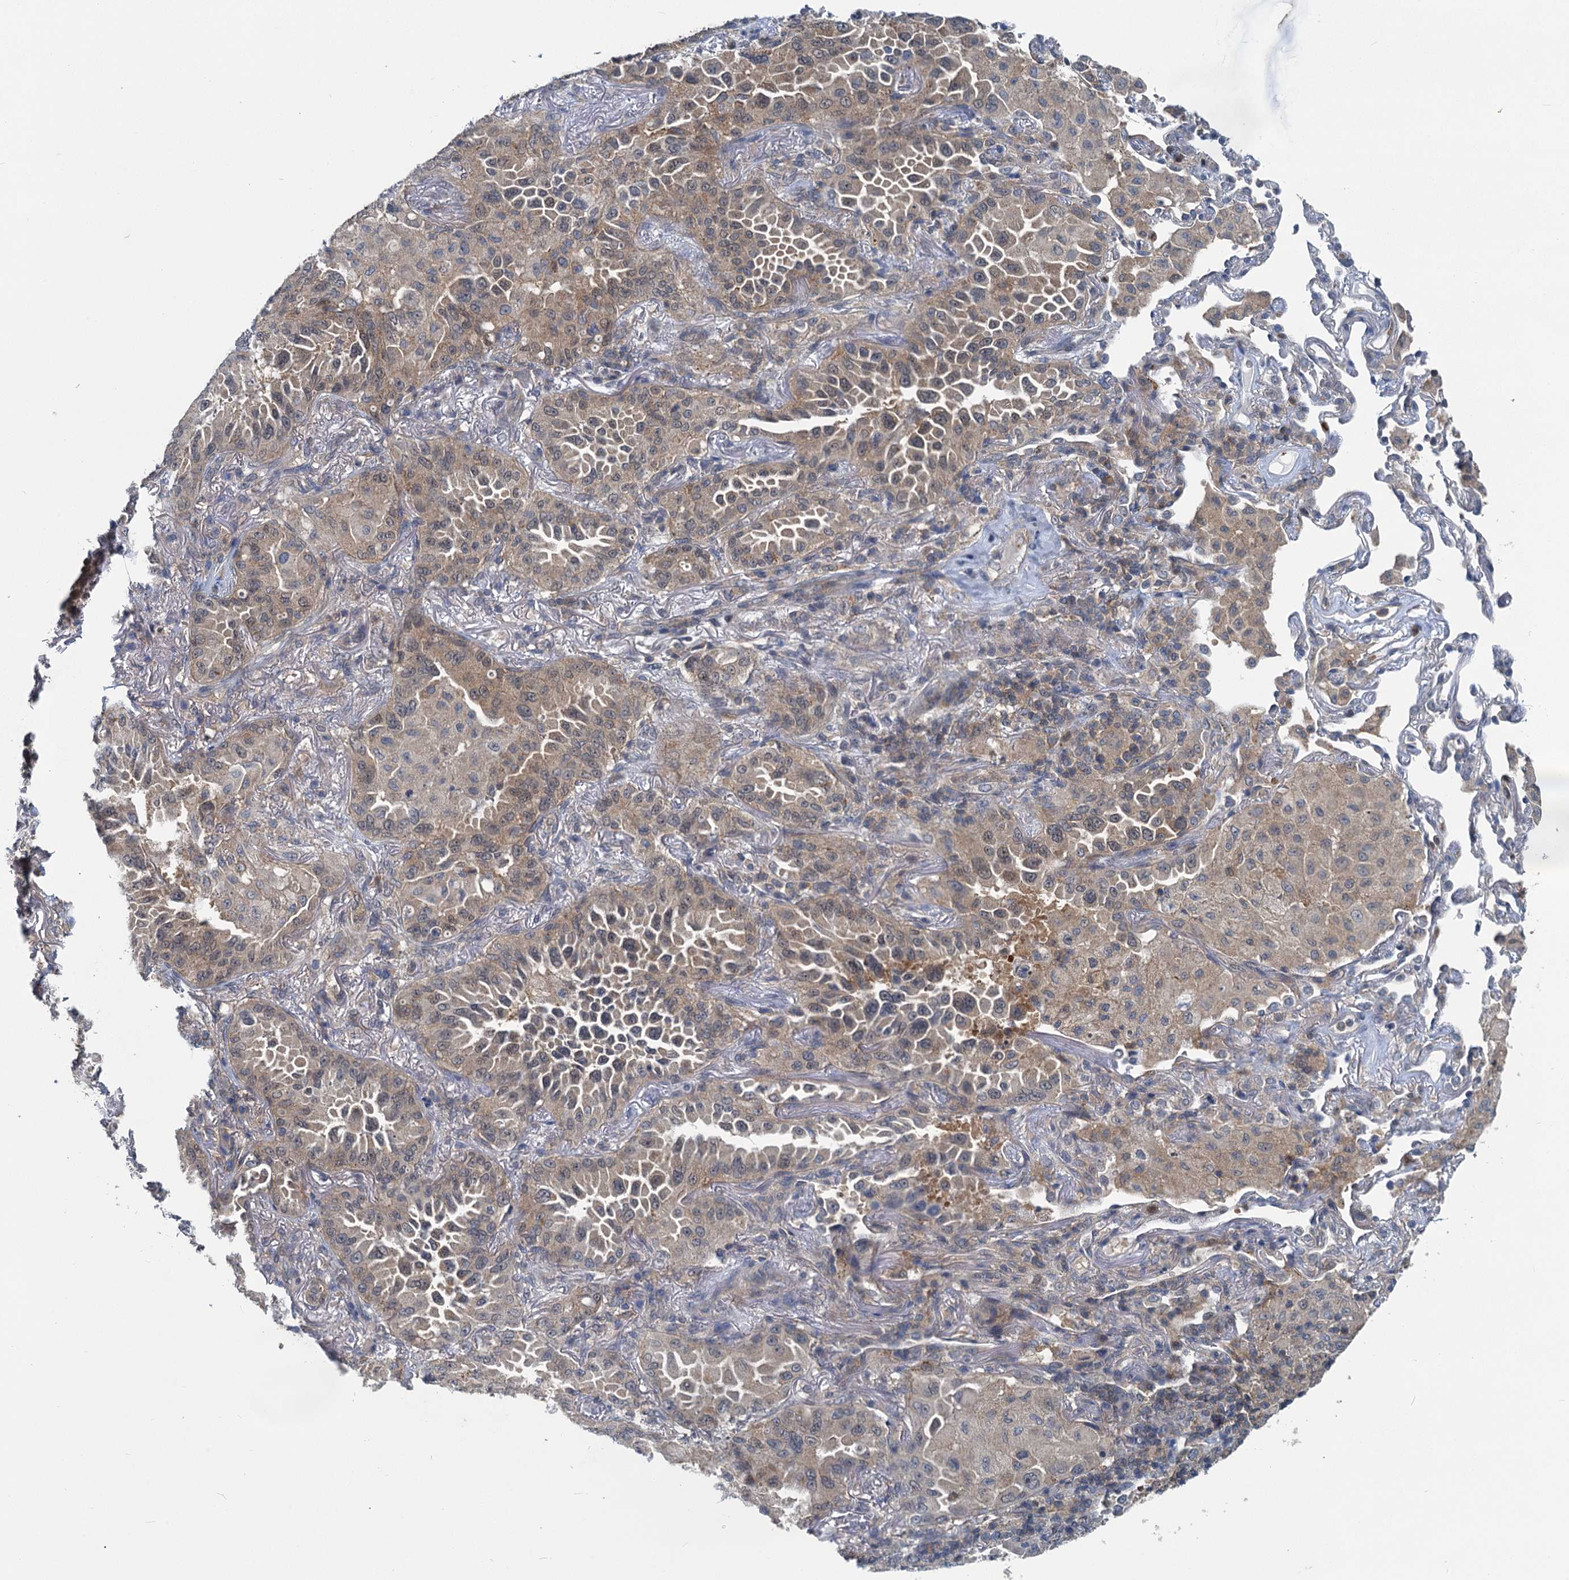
{"staining": {"intensity": "weak", "quantity": ">75%", "location": "cytoplasmic/membranous"}, "tissue": "lung cancer", "cell_type": "Tumor cells", "image_type": "cancer", "snomed": [{"axis": "morphology", "description": "Adenocarcinoma, NOS"}, {"axis": "topography", "description": "Lung"}], "caption": "Human adenocarcinoma (lung) stained with a brown dye exhibits weak cytoplasmic/membranous positive positivity in approximately >75% of tumor cells.", "gene": "GCLM", "patient": {"sex": "female", "age": 69}}